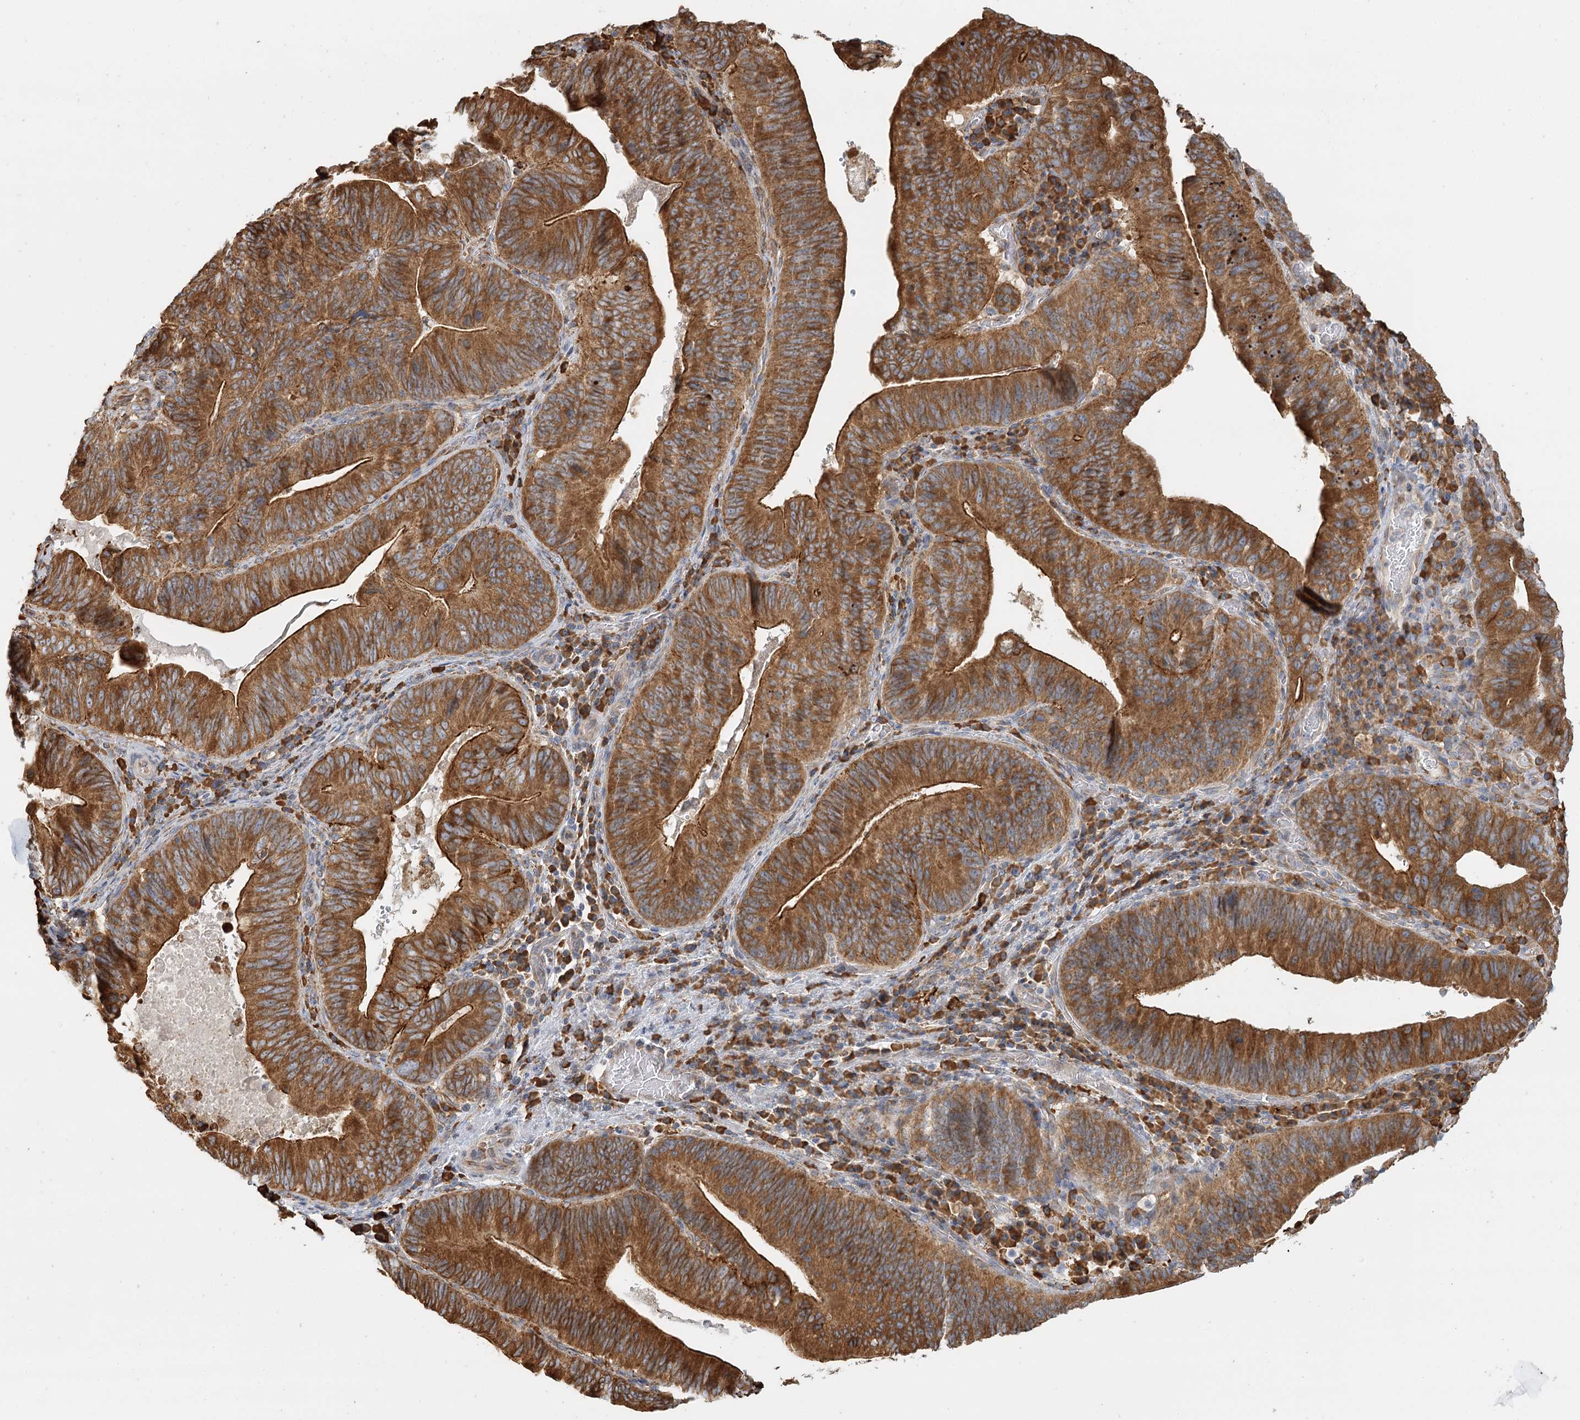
{"staining": {"intensity": "strong", "quantity": ">75%", "location": "cytoplasmic/membranous"}, "tissue": "pancreatic cancer", "cell_type": "Tumor cells", "image_type": "cancer", "snomed": [{"axis": "morphology", "description": "Adenocarcinoma, NOS"}, {"axis": "topography", "description": "Pancreas"}], "caption": "Adenocarcinoma (pancreatic) stained for a protein shows strong cytoplasmic/membranous positivity in tumor cells. The staining is performed using DAB brown chromogen to label protein expression. The nuclei are counter-stained blue using hematoxylin.", "gene": "TAS1R1", "patient": {"sex": "male", "age": 63}}